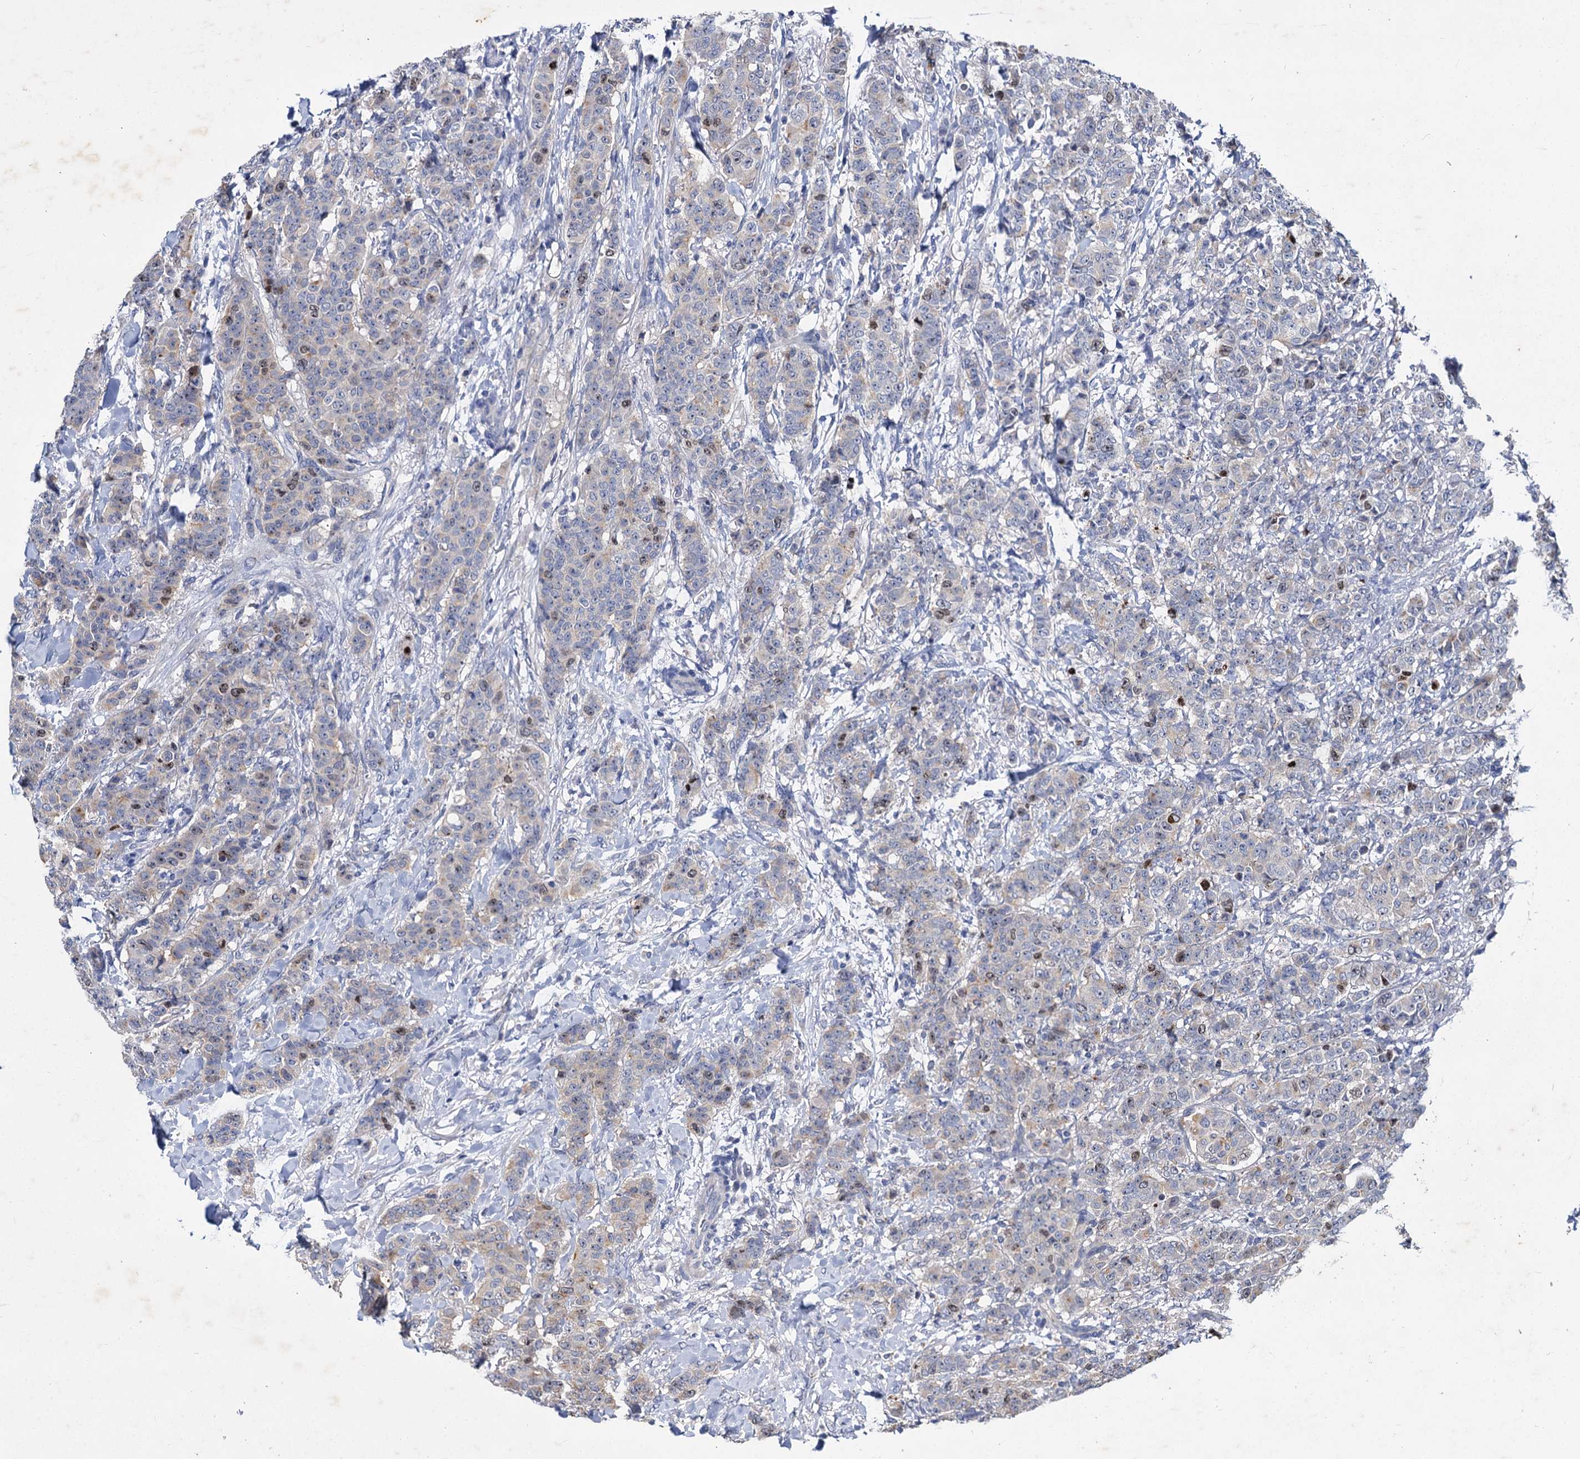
{"staining": {"intensity": "weak", "quantity": "<25%", "location": "cytoplasmic/membranous,nuclear"}, "tissue": "breast cancer", "cell_type": "Tumor cells", "image_type": "cancer", "snomed": [{"axis": "morphology", "description": "Duct carcinoma"}, {"axis": "topography", "description": "Breast"}], "caption": "Tumor cells show no significant protein expression in breast infiltrating ductal carcinoma.", "gene": "ATP9A", "patient": {"sex": "female", "age": 40}}